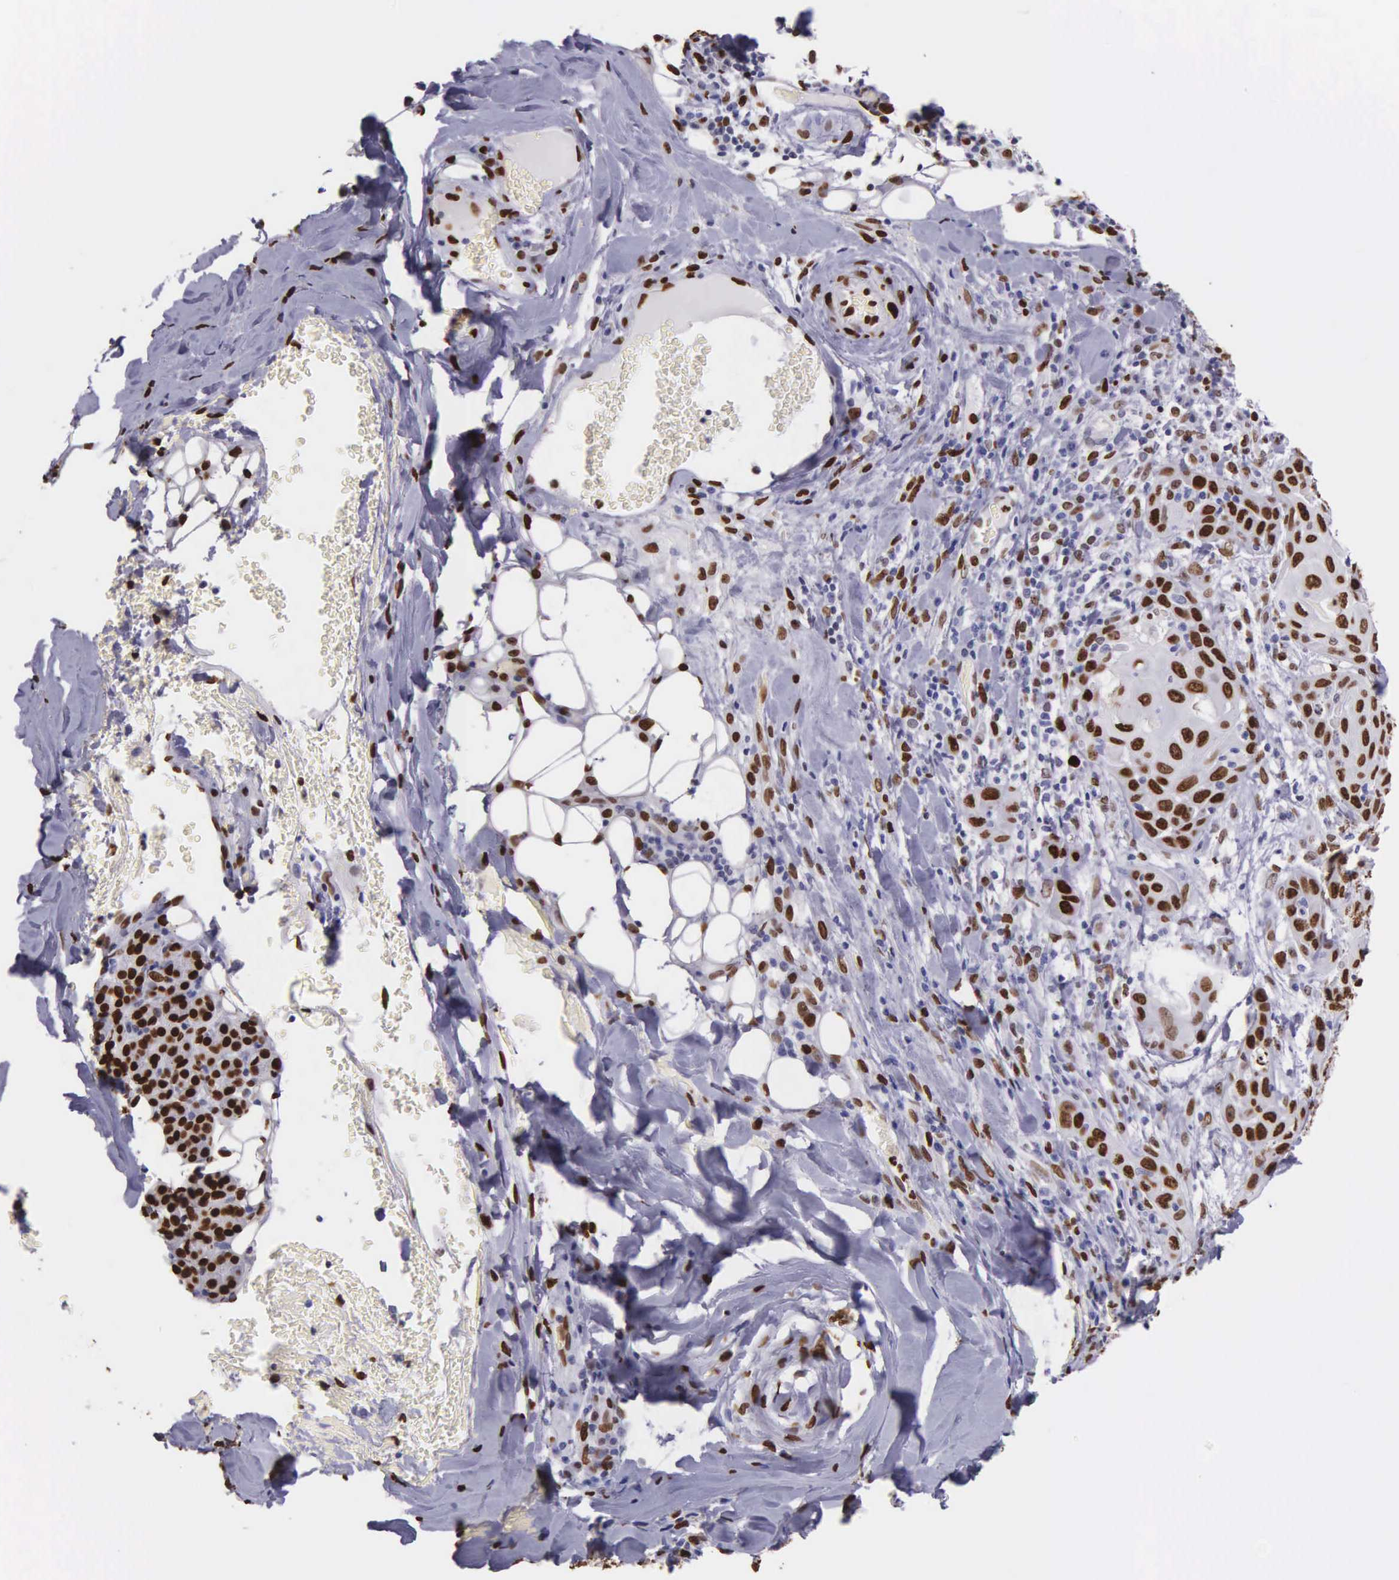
{"staining": {"intensity": "strong", "quantity": ">75%", "location": "nuclear"}, "tissue": "skin cancer", "cell_type": "Tumor cells", "image_type": "cancer", "snomed": [{"axis": "morphology", "description": "Squamous cell carcinoma, NOS"}, {"axis": "topography", "description": "Skin"}], "caption": "Immunohistochemical staining of human squamous cell carcinoma (skin) reveals high levels of strong nuclear protein staining in about >75% of tumor cells.", "gene": "H1-0", "patient": {"sex": "male", "age": 84}}